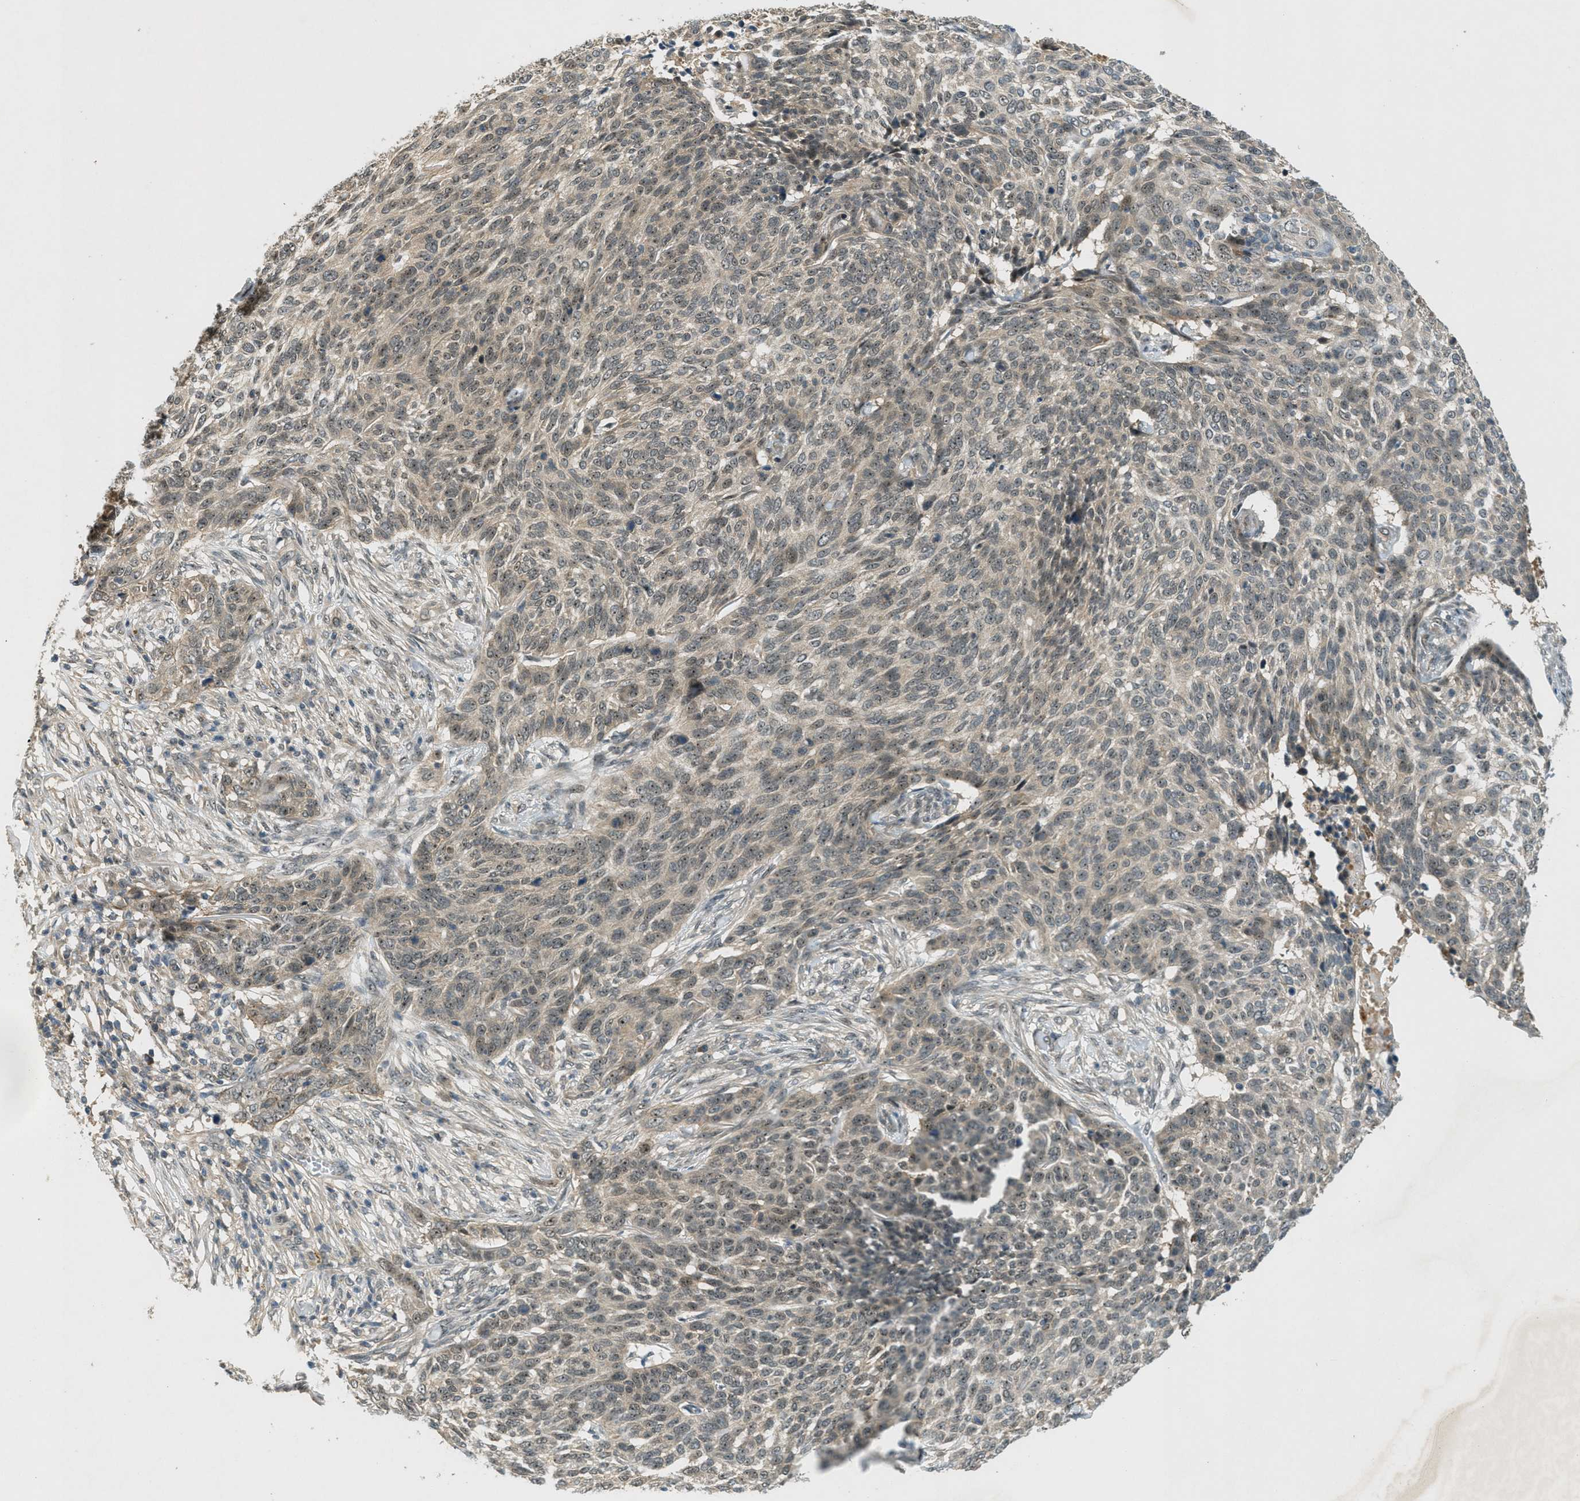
{"staining": {"intensity": "weak", "quantity": "25%-75%", "location": "nuclear"}, "tissue": "skin cancer", "cell_type": "Tumor cells", "image_type": "cancer", "snomed": [{"axis": "morphology", "description": "Basal cell carcinoma"}, {"axis": "topography", "description": "Skin"}], "caption": "Skin cancer (basal cell carcinoma) stained with a brown dye exhibits weak nuclear positive positivity in about 25%-75% of tumor cells.", "gene": "STK11", "patient": {"sex": "male", "age": 85}}